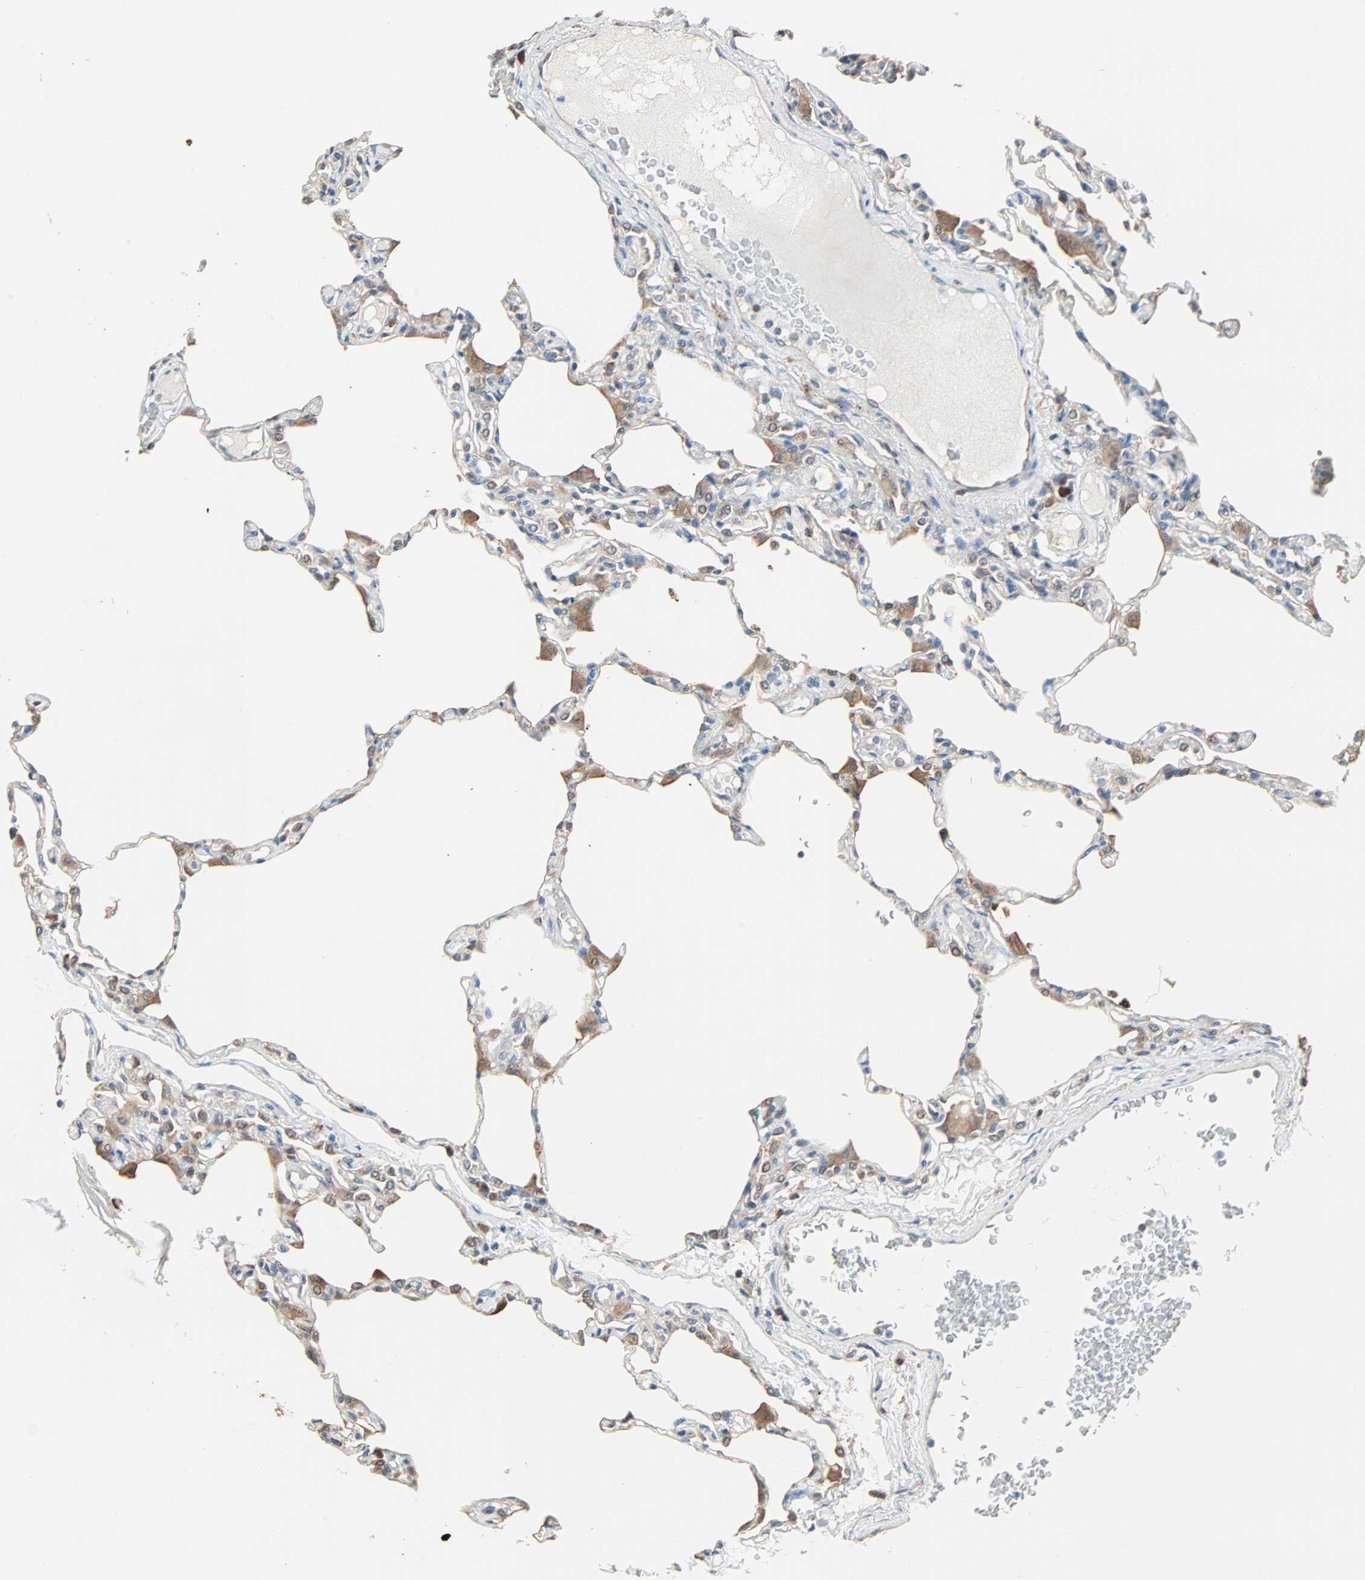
{"staining": {"intensity": "moderate", "quantity": "<25%", "location": "cytoplasmic/membranous,nuclear"}, "tissue": "lung", "cell_type": "Alveolar cells", "image_type": "normal", "snomed": [{"axis": "morphology", "description": "Normal tissue, NOS"}, {"axis": "topography", "description": "Lung"}], "caption": "Immunohistochemical staining of benign human lung demonstrates low levels of moderate cytoplasmic/membranous,nuclear positivity in about <25% of alveolar cells. (Brightfield microscopy of DAB IHC at high magnification).", "gene": "PRDX1", "patient": {"sex": "female", "age": 49}}